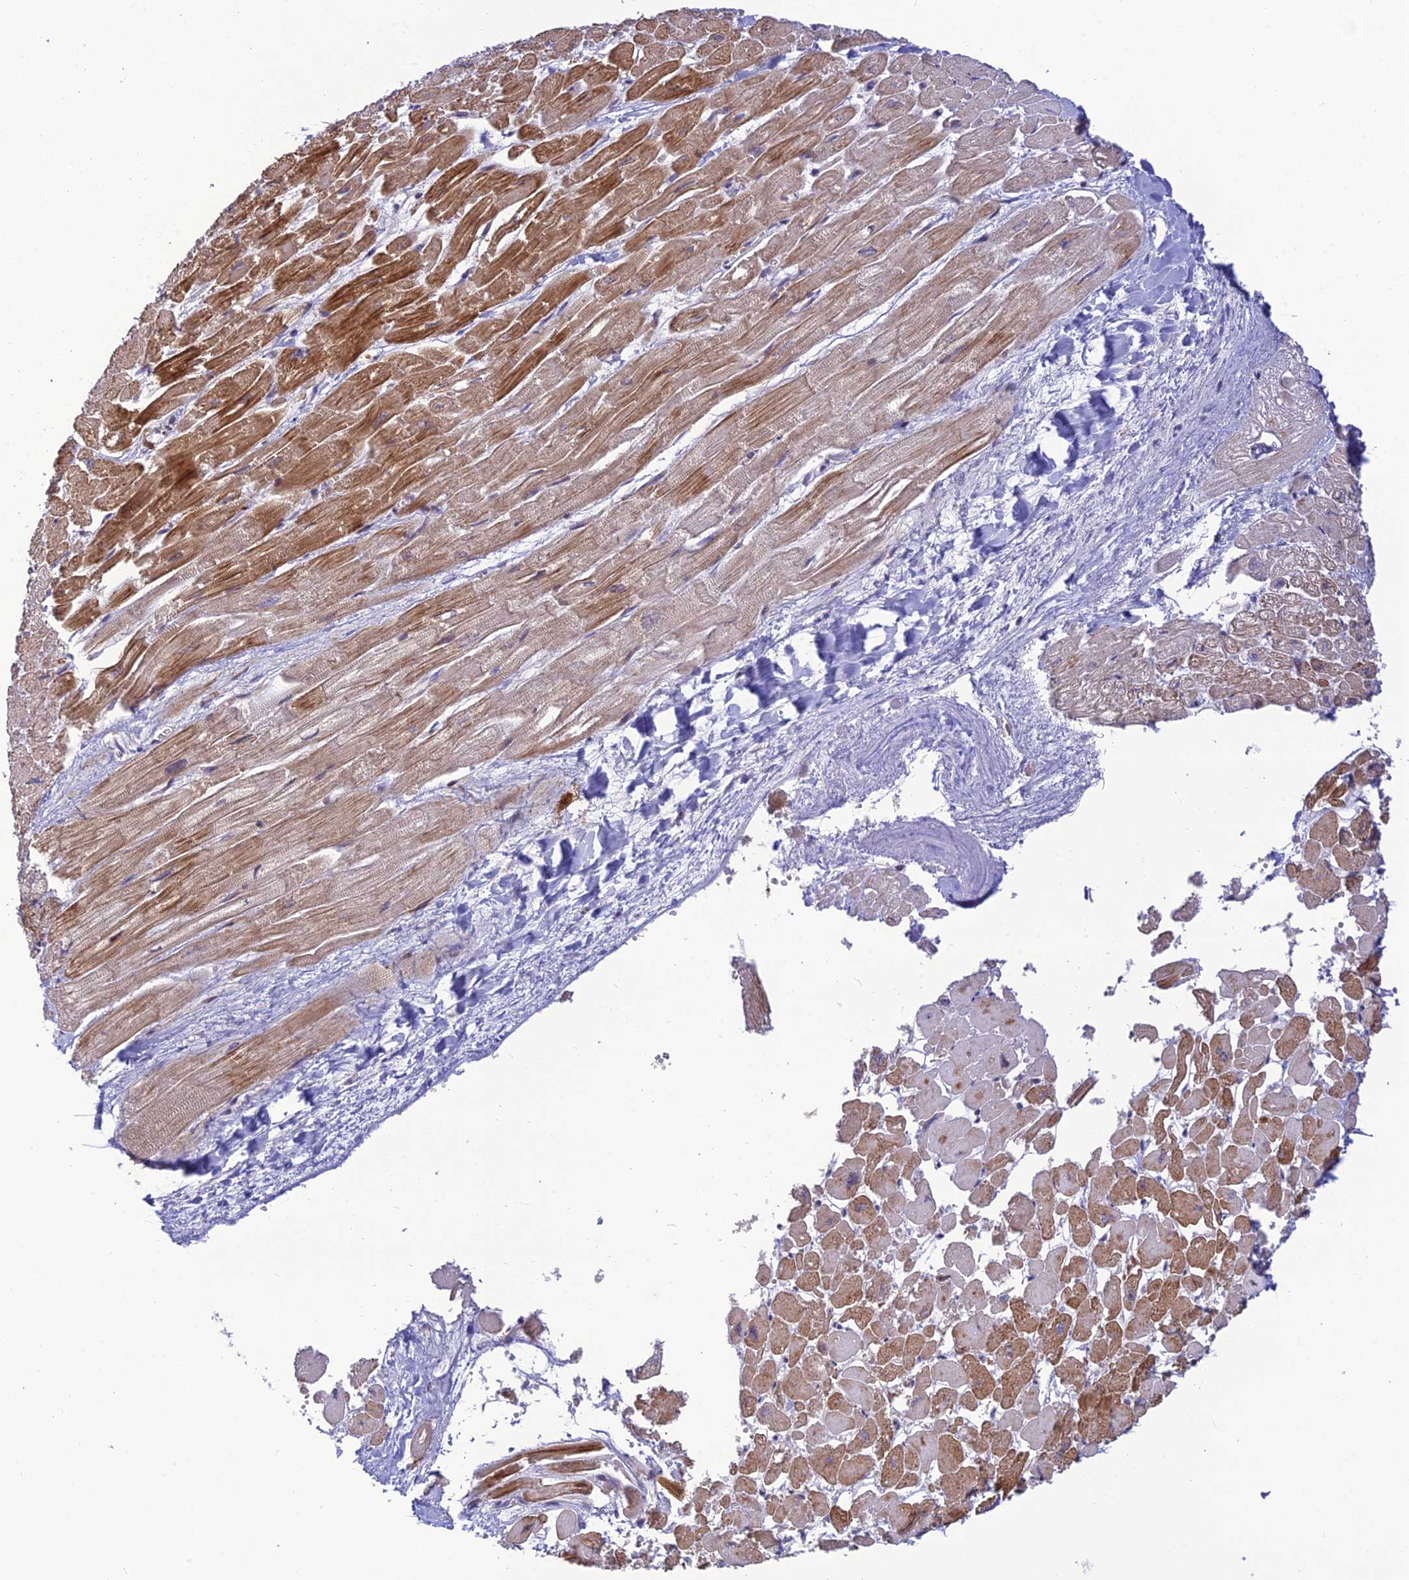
{"staining": {"intensity": "moderate", "quantity": ">75%", "location": "cytoplasmic/membranous"}, "tissue": "heart muscle", "cell_type": "Cardiomyocytes", "image_type": "normal", "snomed": [{"axis": "morphology", "description": "Normal tissue, NOS"}, {"axis": "topography", "description": "Heart"}], "caption": "Brown immunohistochemical staining in benign heart muscle displays moderate cytoplasmic/membranous positivity in about >75% of cardiomyocytes. Immunohistochemistry (ihc) stains the protein in brown and the nuclei are stained blue.", "gene": "ASPDH", "patient": {"sex": "male", "age": 54}}